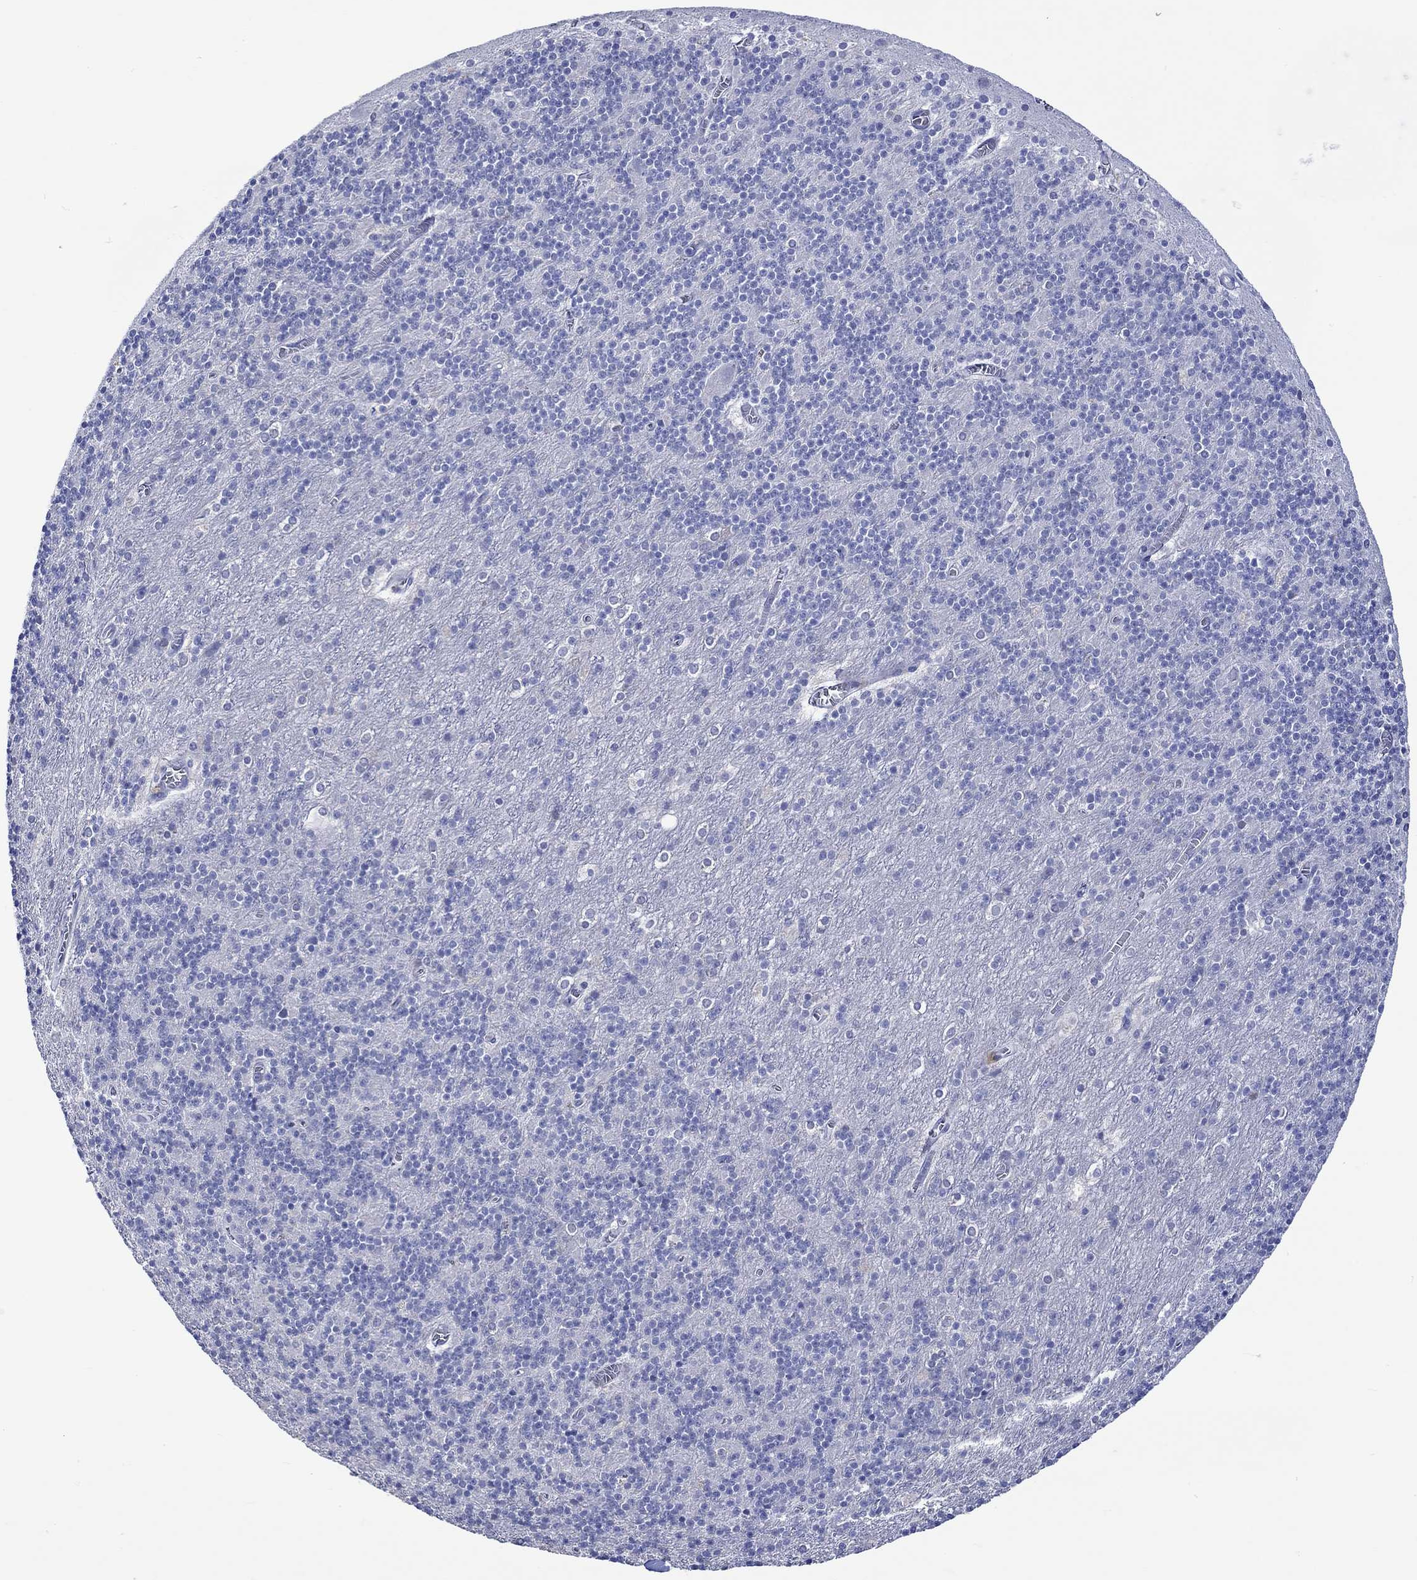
{"staining": {"intensity": "negative", "quantity": "none", "location": "none"}, "tissue": "cerebellum", "cell_type": "Cells in granular layer", "image_type": "normal", "snomed": [{"axis": "morphology", "description": "Normal tissue, NOS"}, {"axis": "topography", "description": "Cerebellum"}], "caption": "The immunohistochemistry (IHC) histopathology image has no significant staining in cells in granular layer of cerebellum. (Stains: DAB (3,3'-diaminobenzidine) immunohistochemistry (IHC) with hematoxylin counter stain, Microscopy: brightfield microscopy at high magnification).", "gene": "KLHL35", "patient": {"sex": "male", "age": 70}}